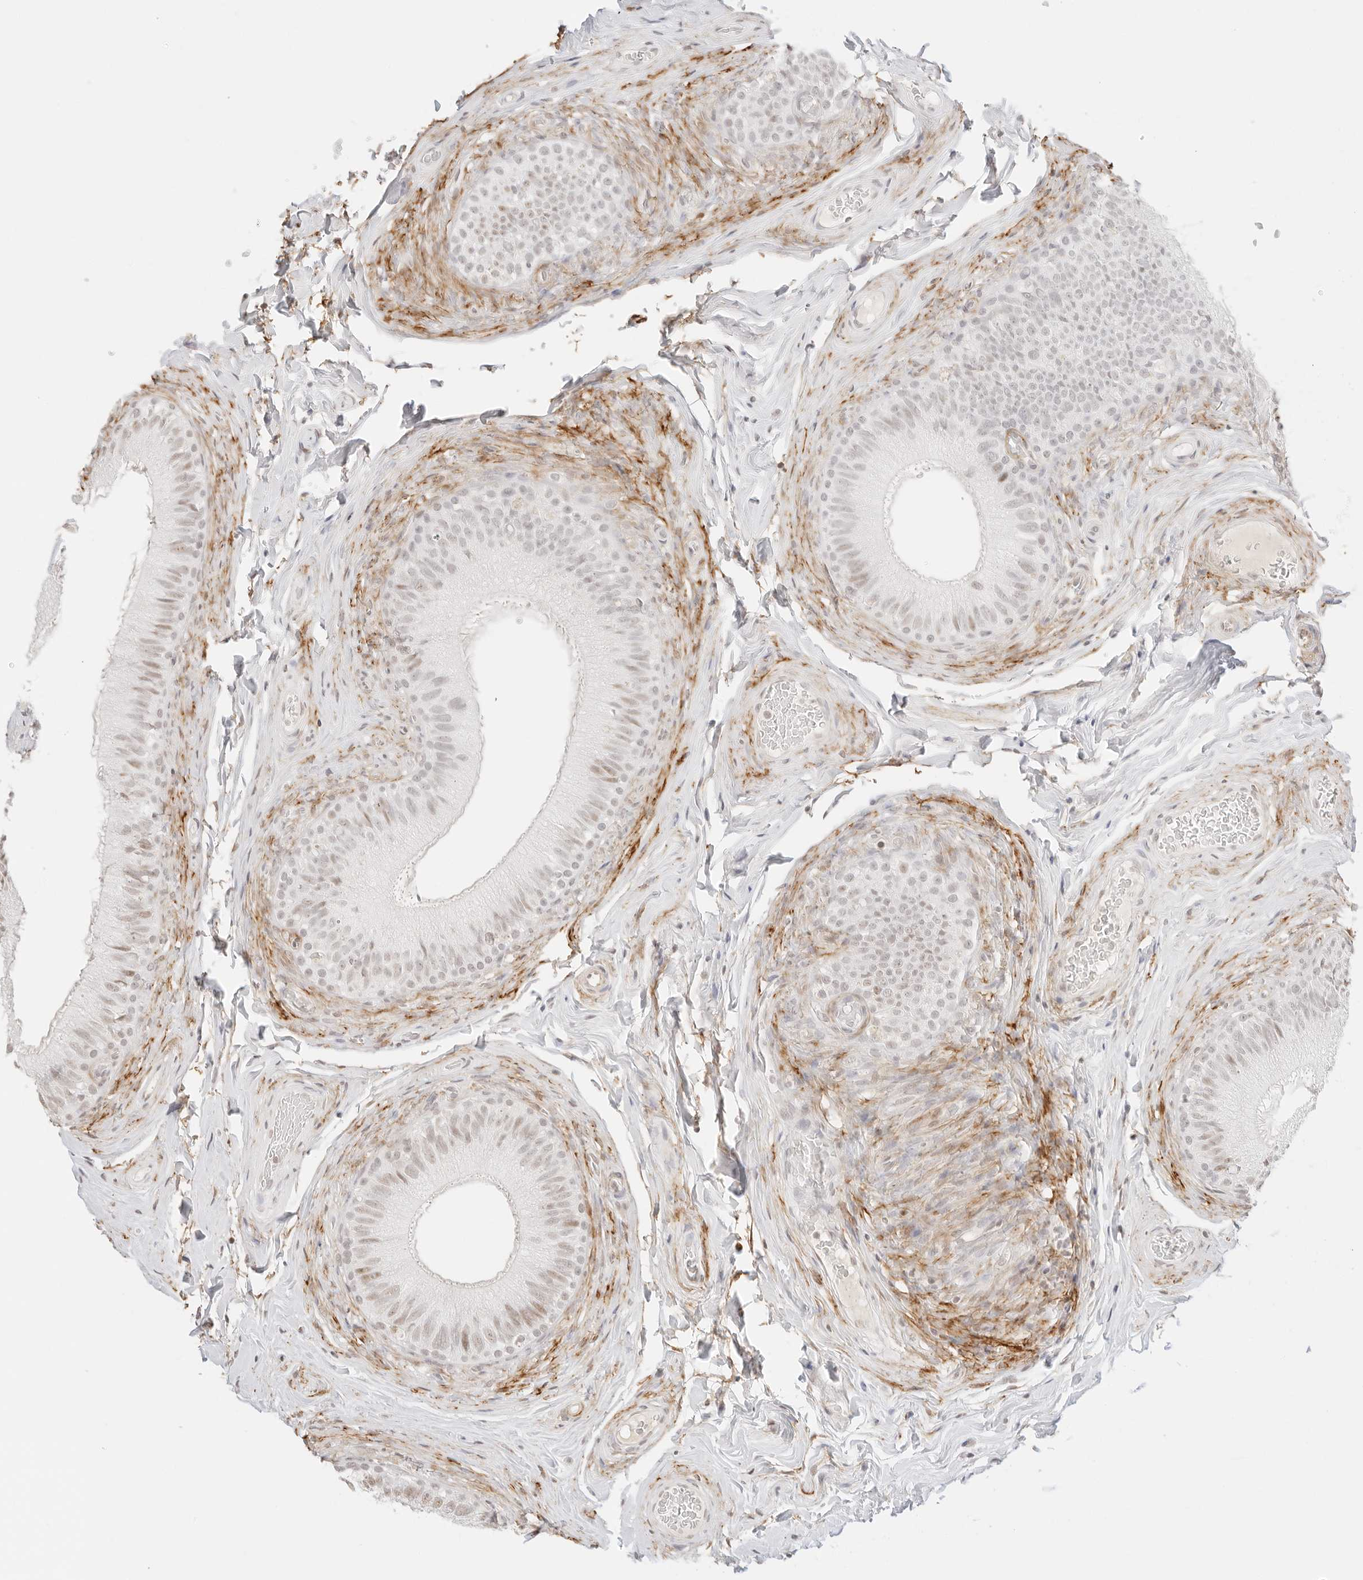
{"staining": {"intensity": "weak", "quantity": "25%-75%", "location": "nuclear"}, "tissue": "epididymis", "cell_type": "Glandular cells", "image_type": "normal", "snomed": [{"axis": "morphology", "description": "Normal tissue, NOS"}, {"axis": "topography", "description": "Epididymis"}], "caption": "The image displays staining of normal epididymis, revealing weak nuclear protein expression (brown color) within glandular cells. Ihc stains the protein in brown and the nuclei are stained blue.", "gene": "FBLN5", "patient": {"sex": "male", "age": 49}}